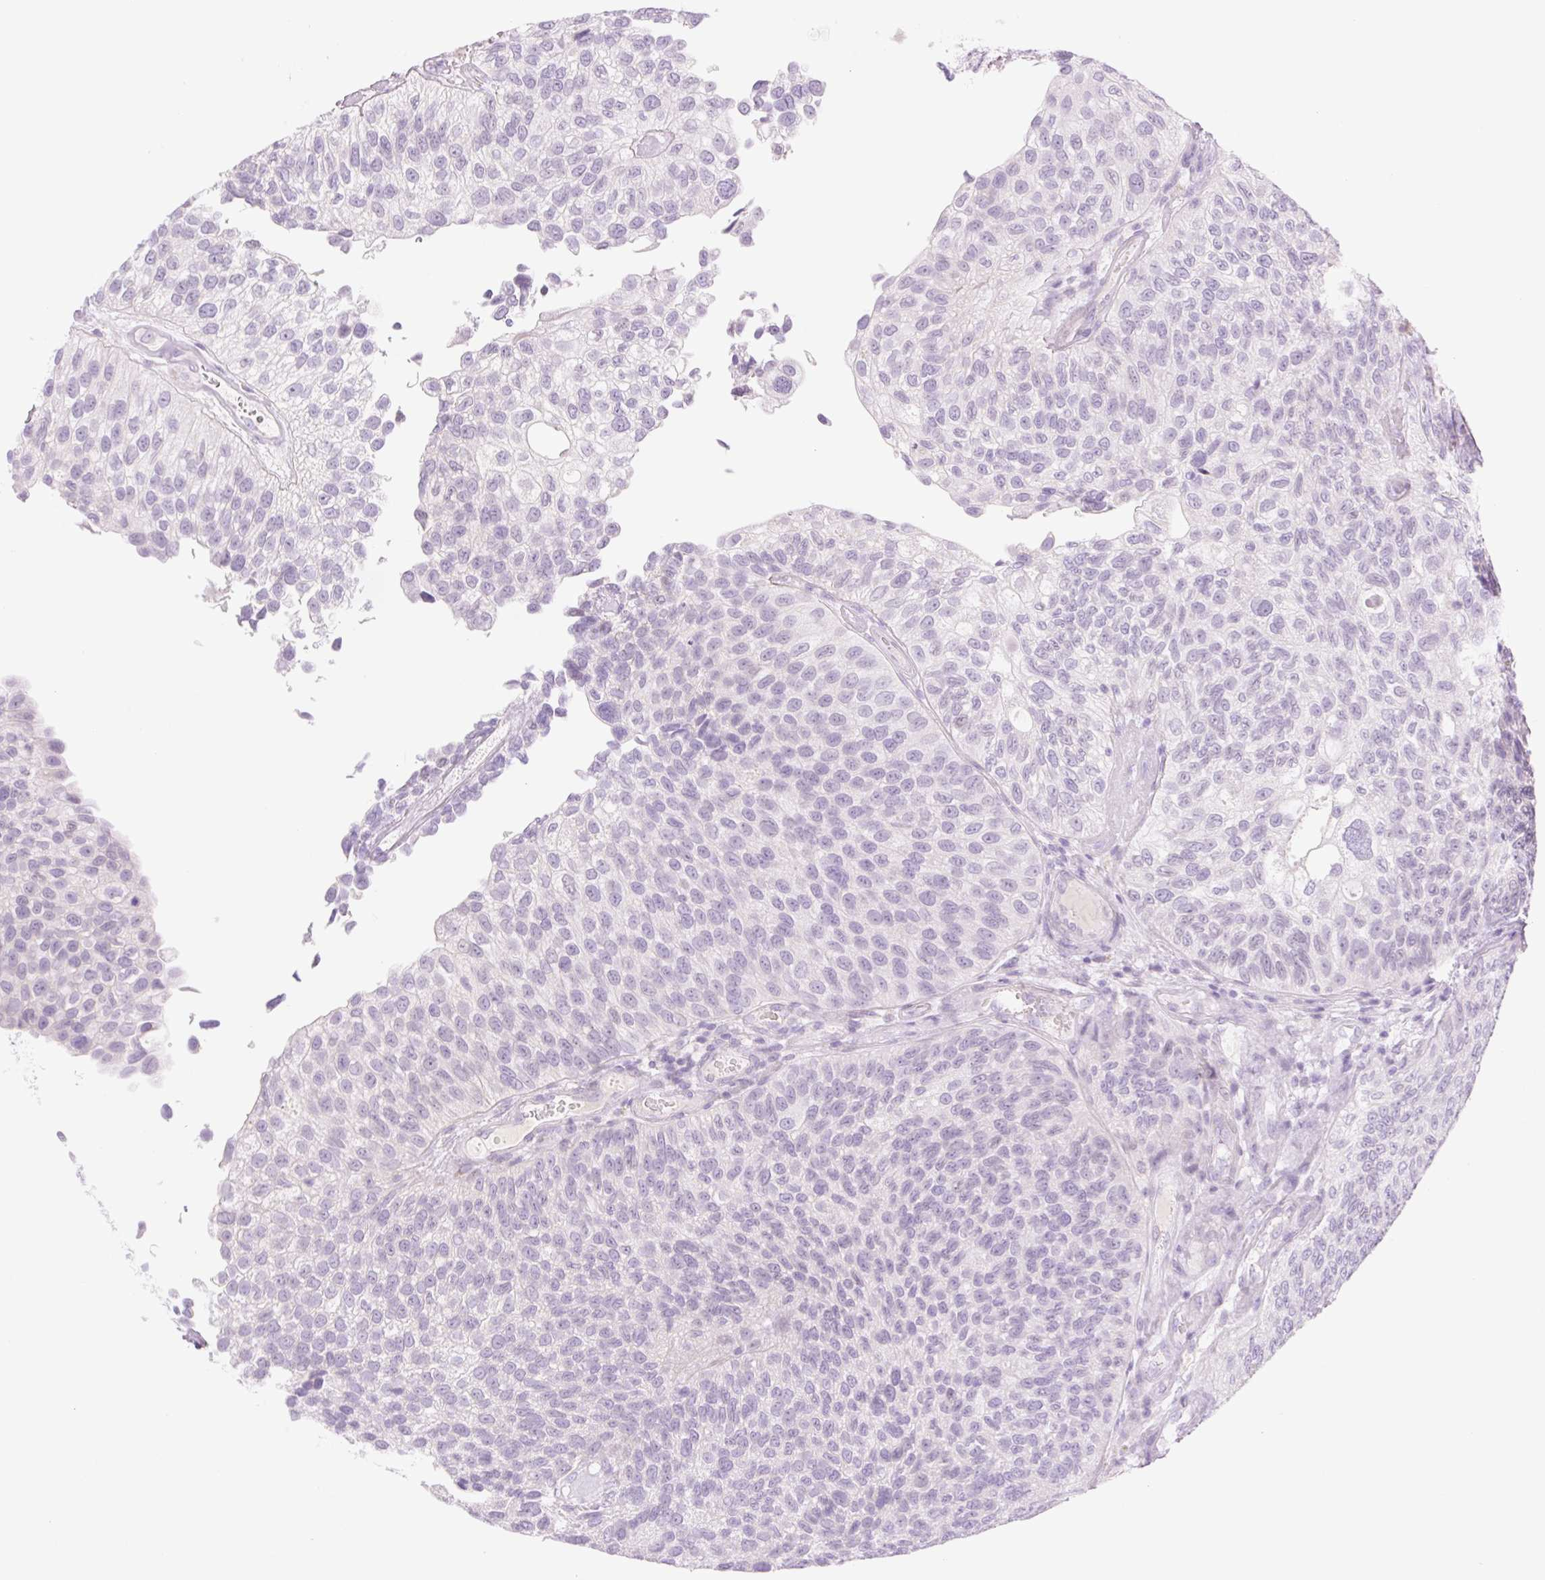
{"staining": {"intensity": "negative", "quantity": "none", "location": "none"}, "tissue": "urothelial cancer", "cell_type": "Tumor cells", "image_type": "cancer", "snomed": [{"axis": "morphology", "description": "Urothelial carcinoma, NOS"}, {"axis": "topography", "description": "Urinary bladder"}], "caption": "A micrograph of transitional cell carcinoma stained for a protein reveals no brown staining in tumor cells. (Immunohistochemistry (ihc), brightfield microscopy, high magnification).", "gene": "TBX15", "patient": {"sex": "male", "age": 87}}